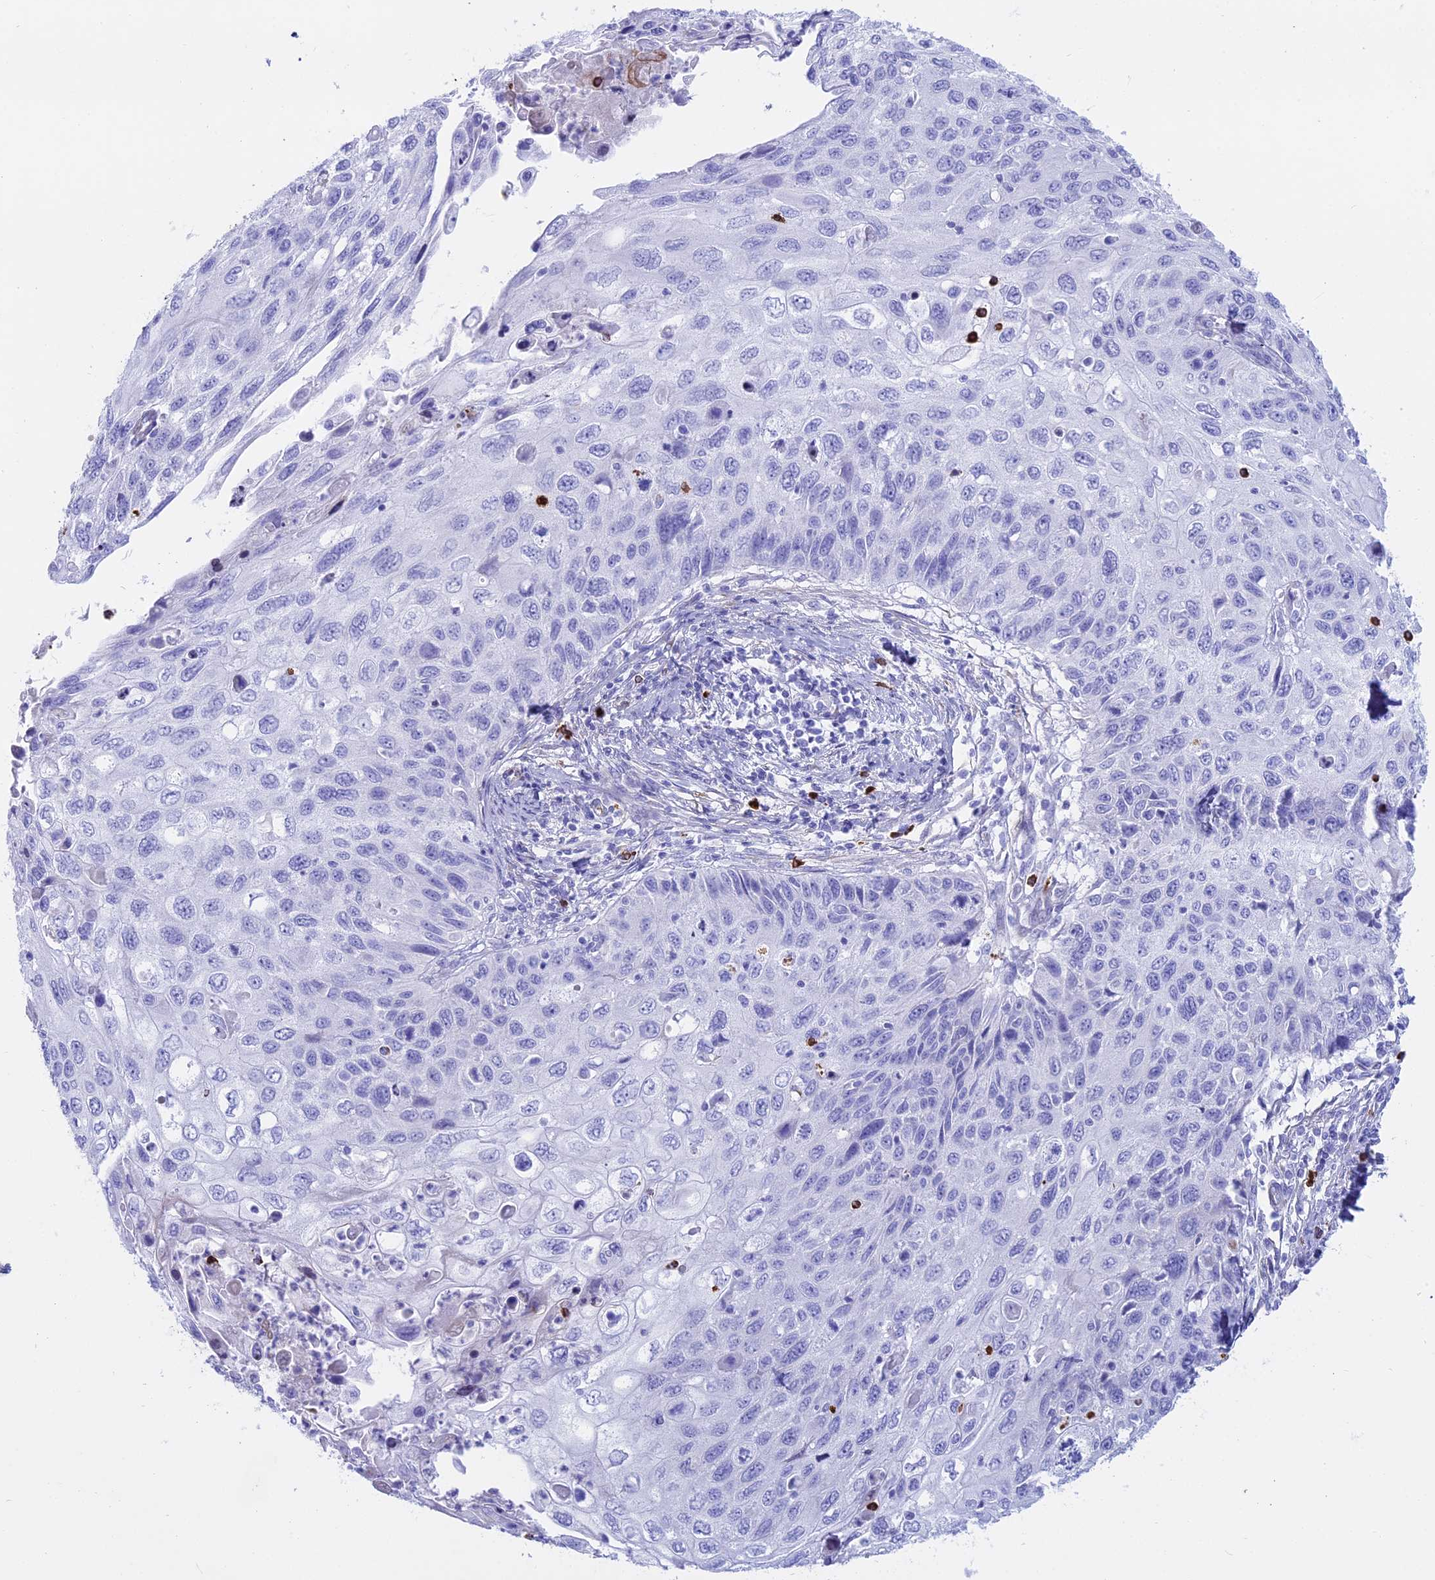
{"staining": {"intensity": "negative", "quantity": "none", "location": "none"}, "tissue": "cervical cancer", "cell_type": "Tumor cells", "image_type": "cancer", "snomed": [{"axis": "morphology", "description": "Squamous cell carcinoma, NOS"}, {"axis": "topography", "description": "Cervix"}], "caption": "A high-resolution micrograph shows immunohistochemistry staining of cervical cancer, which displays no significant positivity in tumor cells. (Immunohistochemistry, brightfield microscopy, high magnification).", "gene": "OR2AE1", "patient": {"sex": "female", "age": 70}}